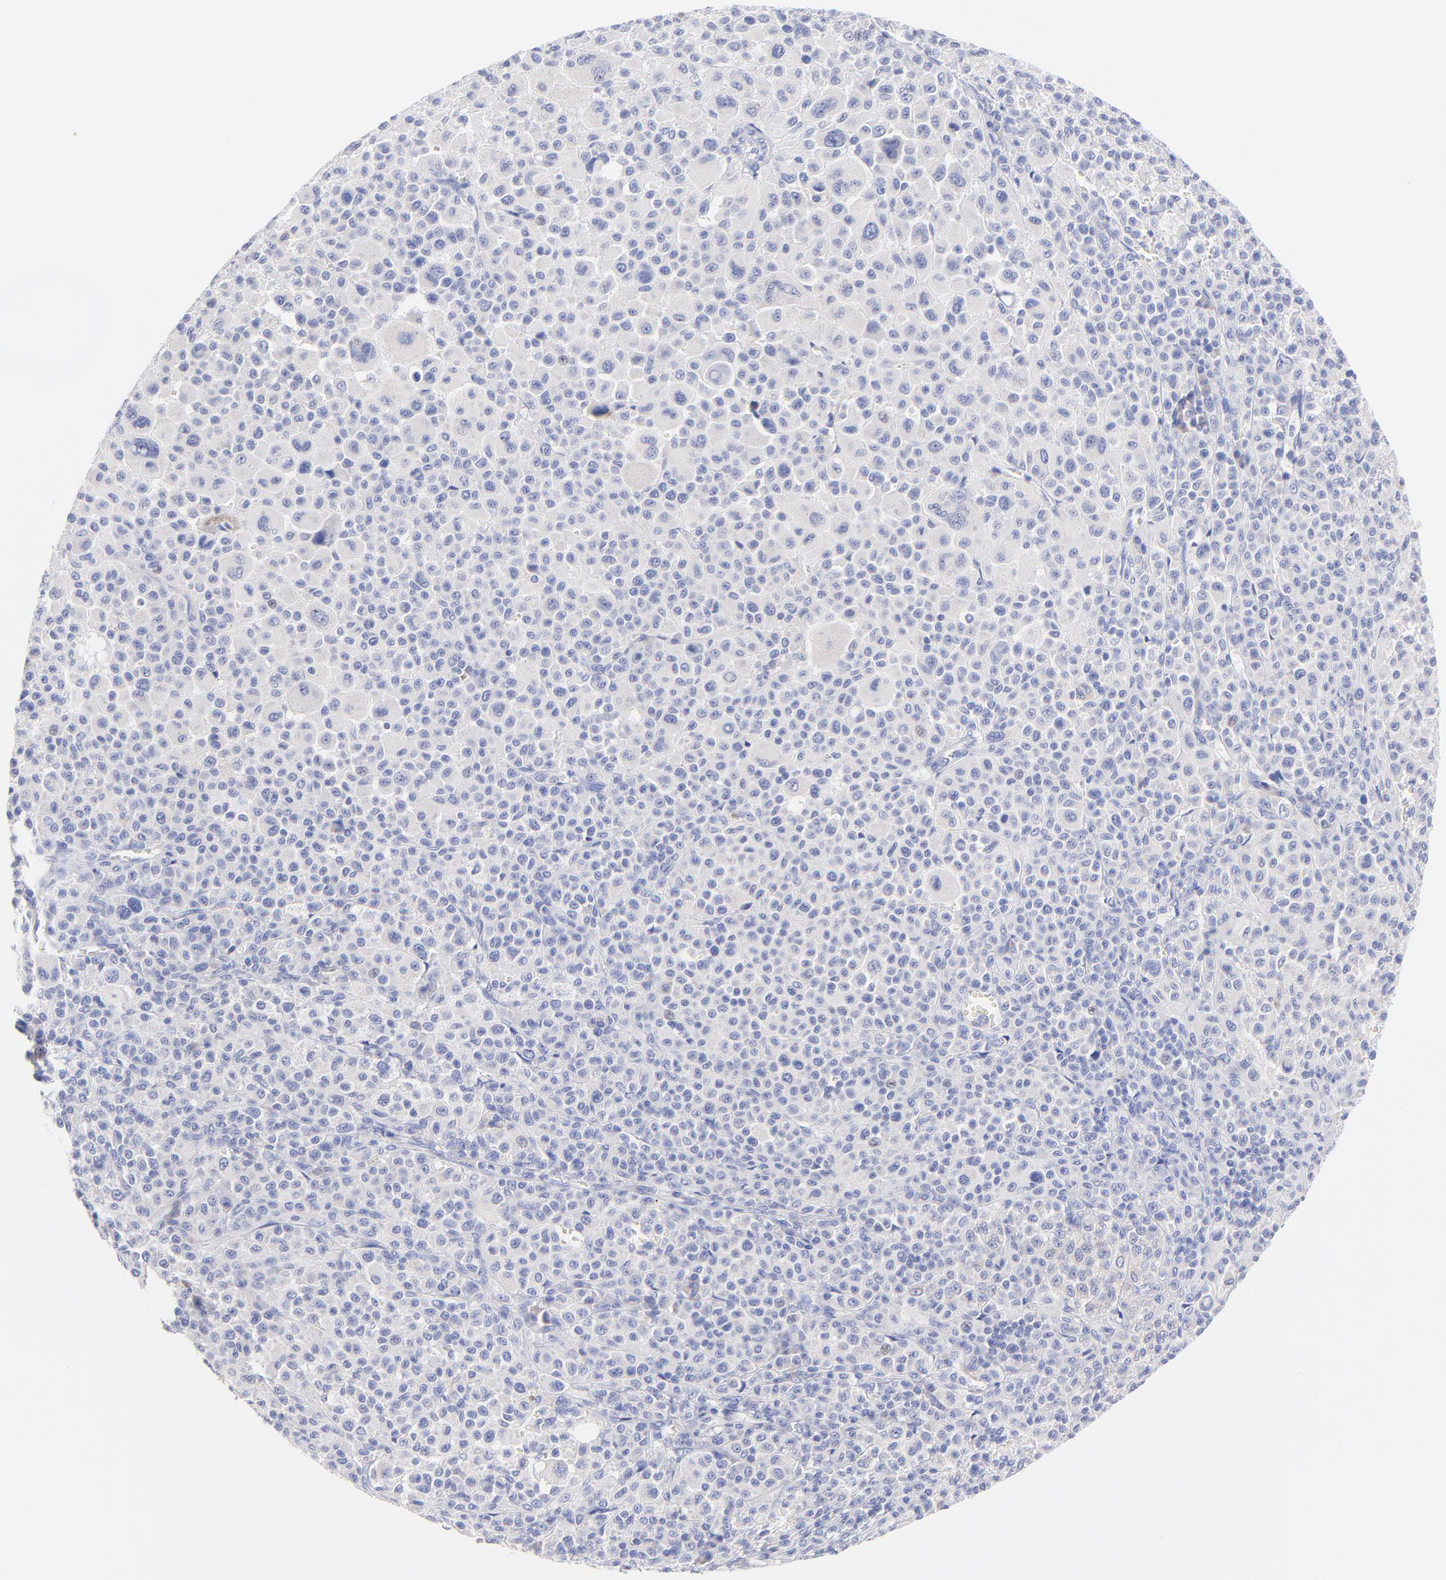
{"staining": {"intensity": "negative", "quantity": "none", "location": "none"}, "tissue": "melanoma", "cell_type": "Tumor cells", "image_type": "cancer", "snomed": [{"axis": "morphology", "description": "Malignant melanoma, Metastatic site"}, {"axis": "topography", "description": "Skin"}], "caption": "The micrograph displays no staining of tumor cells in melanoma. The staining was performed using DAB (3,3'-diaminobenzidine) to visualize the protein expression in brown, while the nuclei were stained in blue with hematoxylin (Magnification: 20x).", "gene": "EBP", "patient": {"sex": "female", "age": 74}}